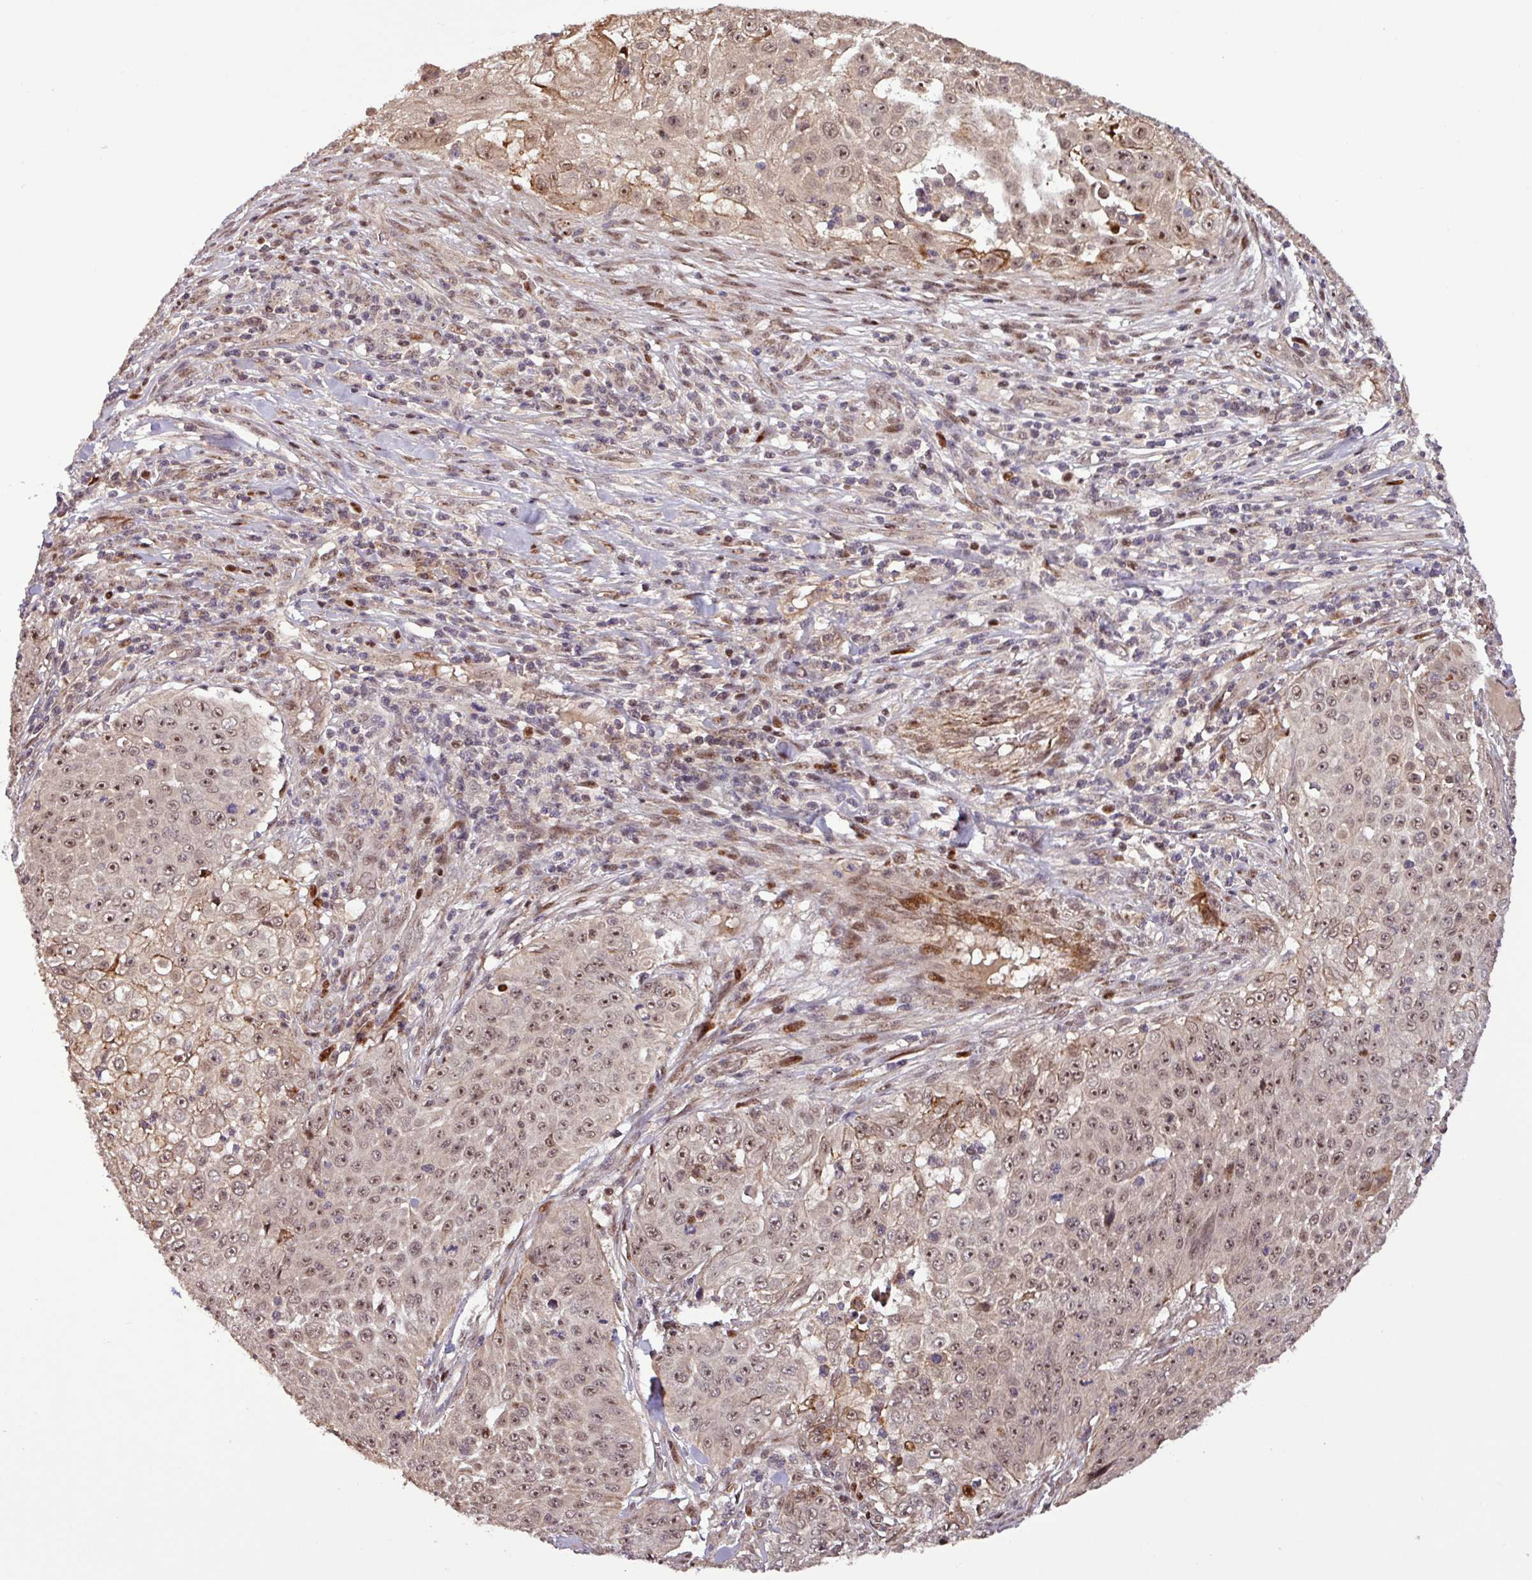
{"staining": {"intensity": "moderate", "quantity": "25%-75%", "location": "nuclear"}, "tissue": "skin cancer", "cell_type": "Tumor cells", "image_type": "cancer", "snomed": [{"axis": "morphology", "description": "Squamous cell carcinoma, NOS"}, {"axis": "topography", "description": "Skin"}], "caption": "Immunohistochemistry (IHC) (DAB) staining of human skin cancer shows moderate nuclear protein positivity in about 25%-75% of tumor cells.", "gene": "SLC22A24", "patient": {"sex": "male", "age": 24}}